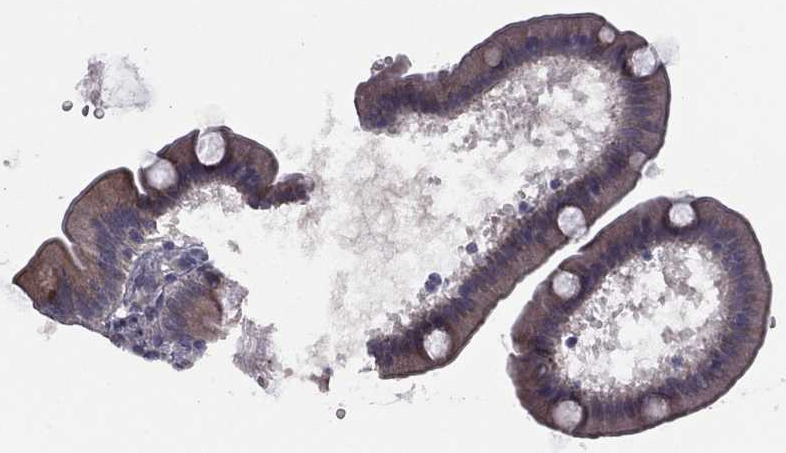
{"staining": {"intensity": "negative", "quantity": "none", "location": "none"}, "tissue": "duodenum", "cell_type": "Glandular cells", "image_type": "normal", "snomed": [{"axis": "morphology", "description": "Normal tissue, NOS"}, {"axis": "topography", "description": "Duodenum"}], "caption": "This is an immunohistochemistry photomicrograph of unremarkable duodenum. There is no staining in glandular cells.", "gene": "ACTRT2", "patient": {"sex": "male", "age": 59}}